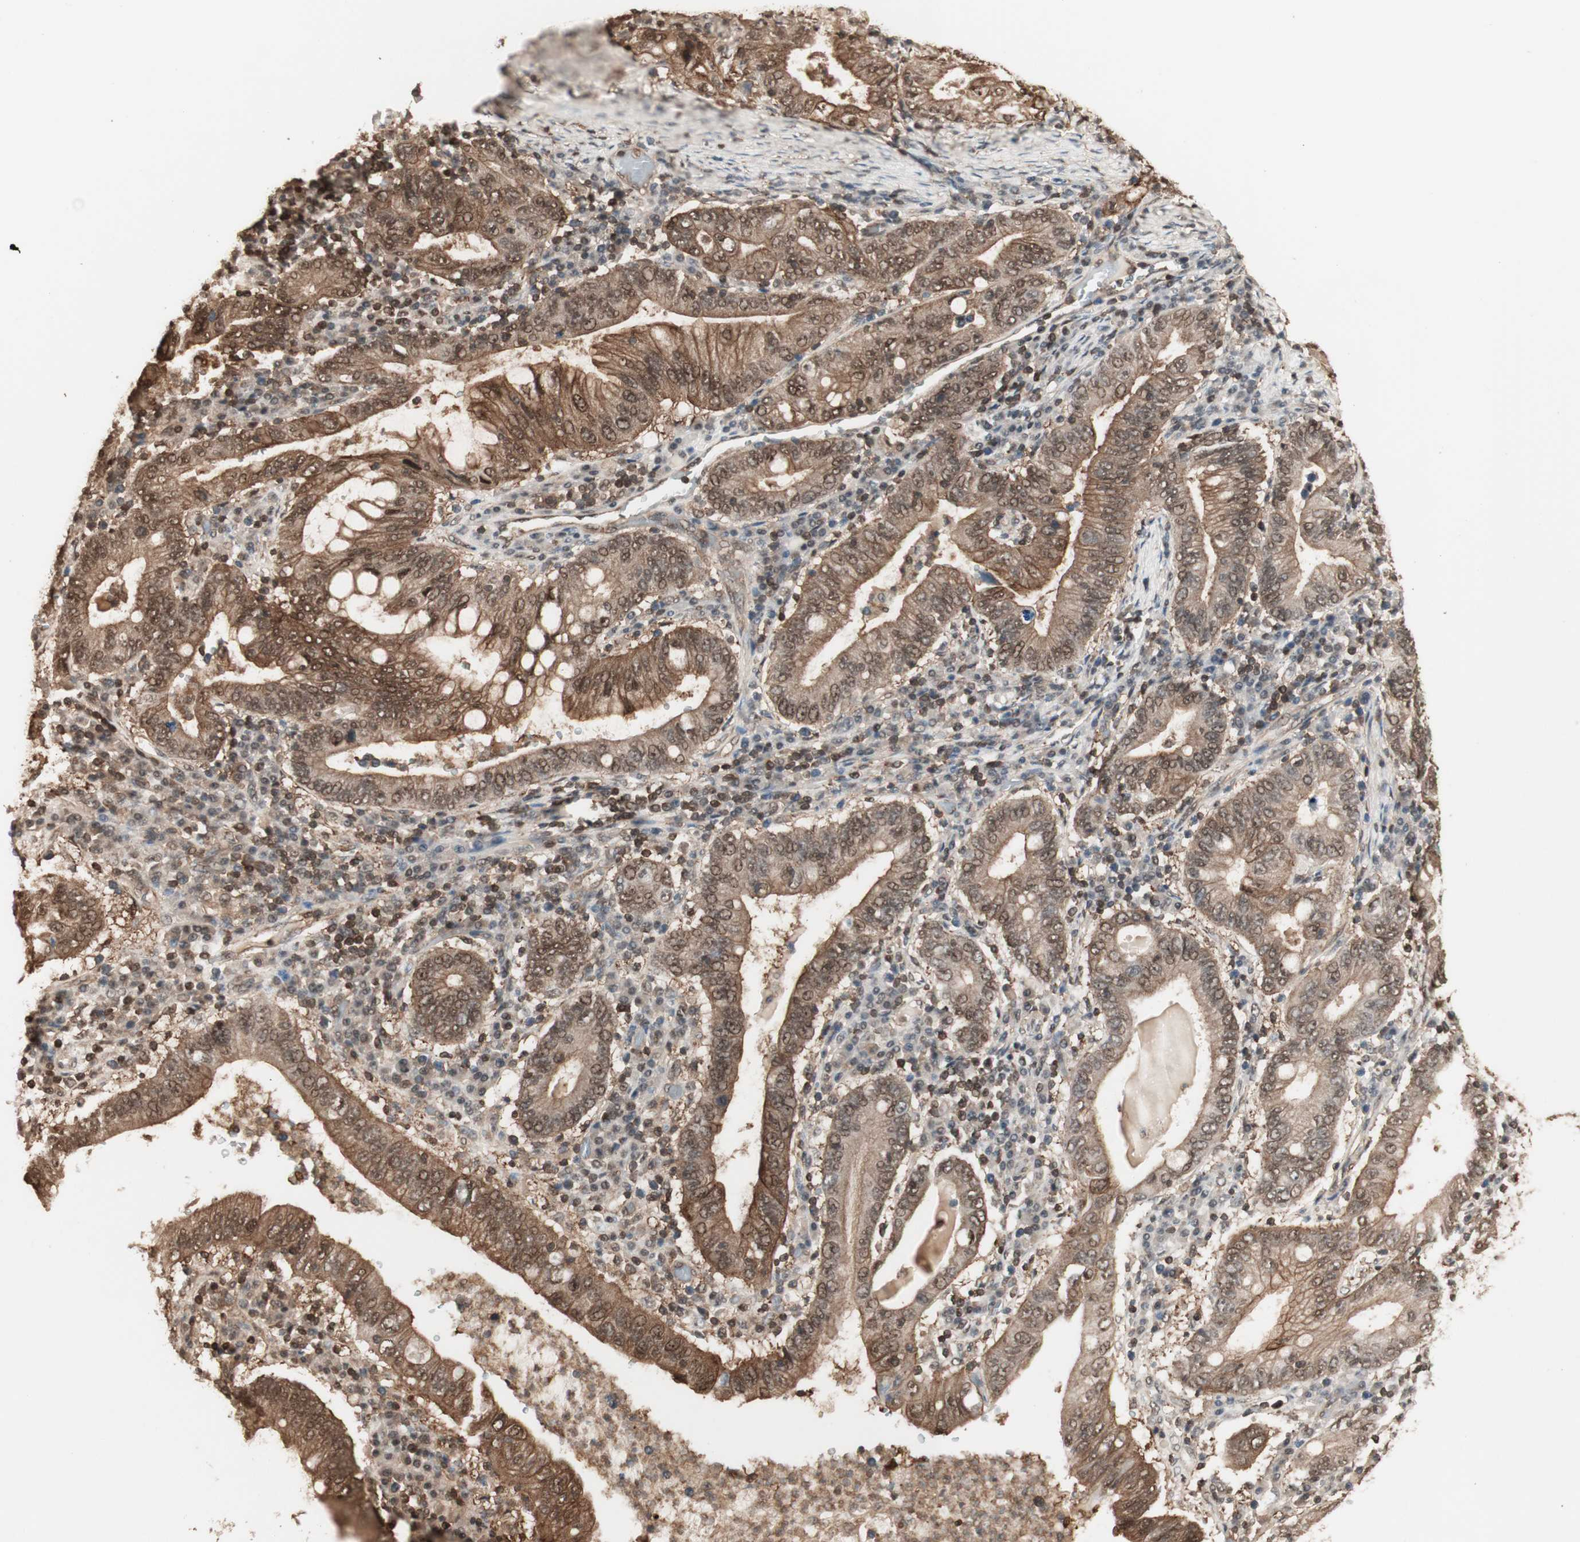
{"staining": {"intensity": "moderate", "quantity": ">75%", "location": "cytoplasmic/membranous,nuclear"}, "tissue": "stomach cancer", "cell_type": "Tumor cells", "image_type": "cancer", "snomed": [{"axis": "morphology", "description": "Normal tissue, NOS"}, {"axis": "morphology", "description": "Adenocarcinoma, NOS"}, {"axis": "topography", "description": "Esophagus"}, {"axis": "topography", "description": "Stomach, upper"}, {"axis": "topography", "description": "Peripheral nerve tissue"}], "caption": "Adenocarcinoma (stomach) stained with a protein marker exhibits moderate staining in tumor cells.", "gene": "YWHAB", "patient": {"sex": "male", "age": 62}}